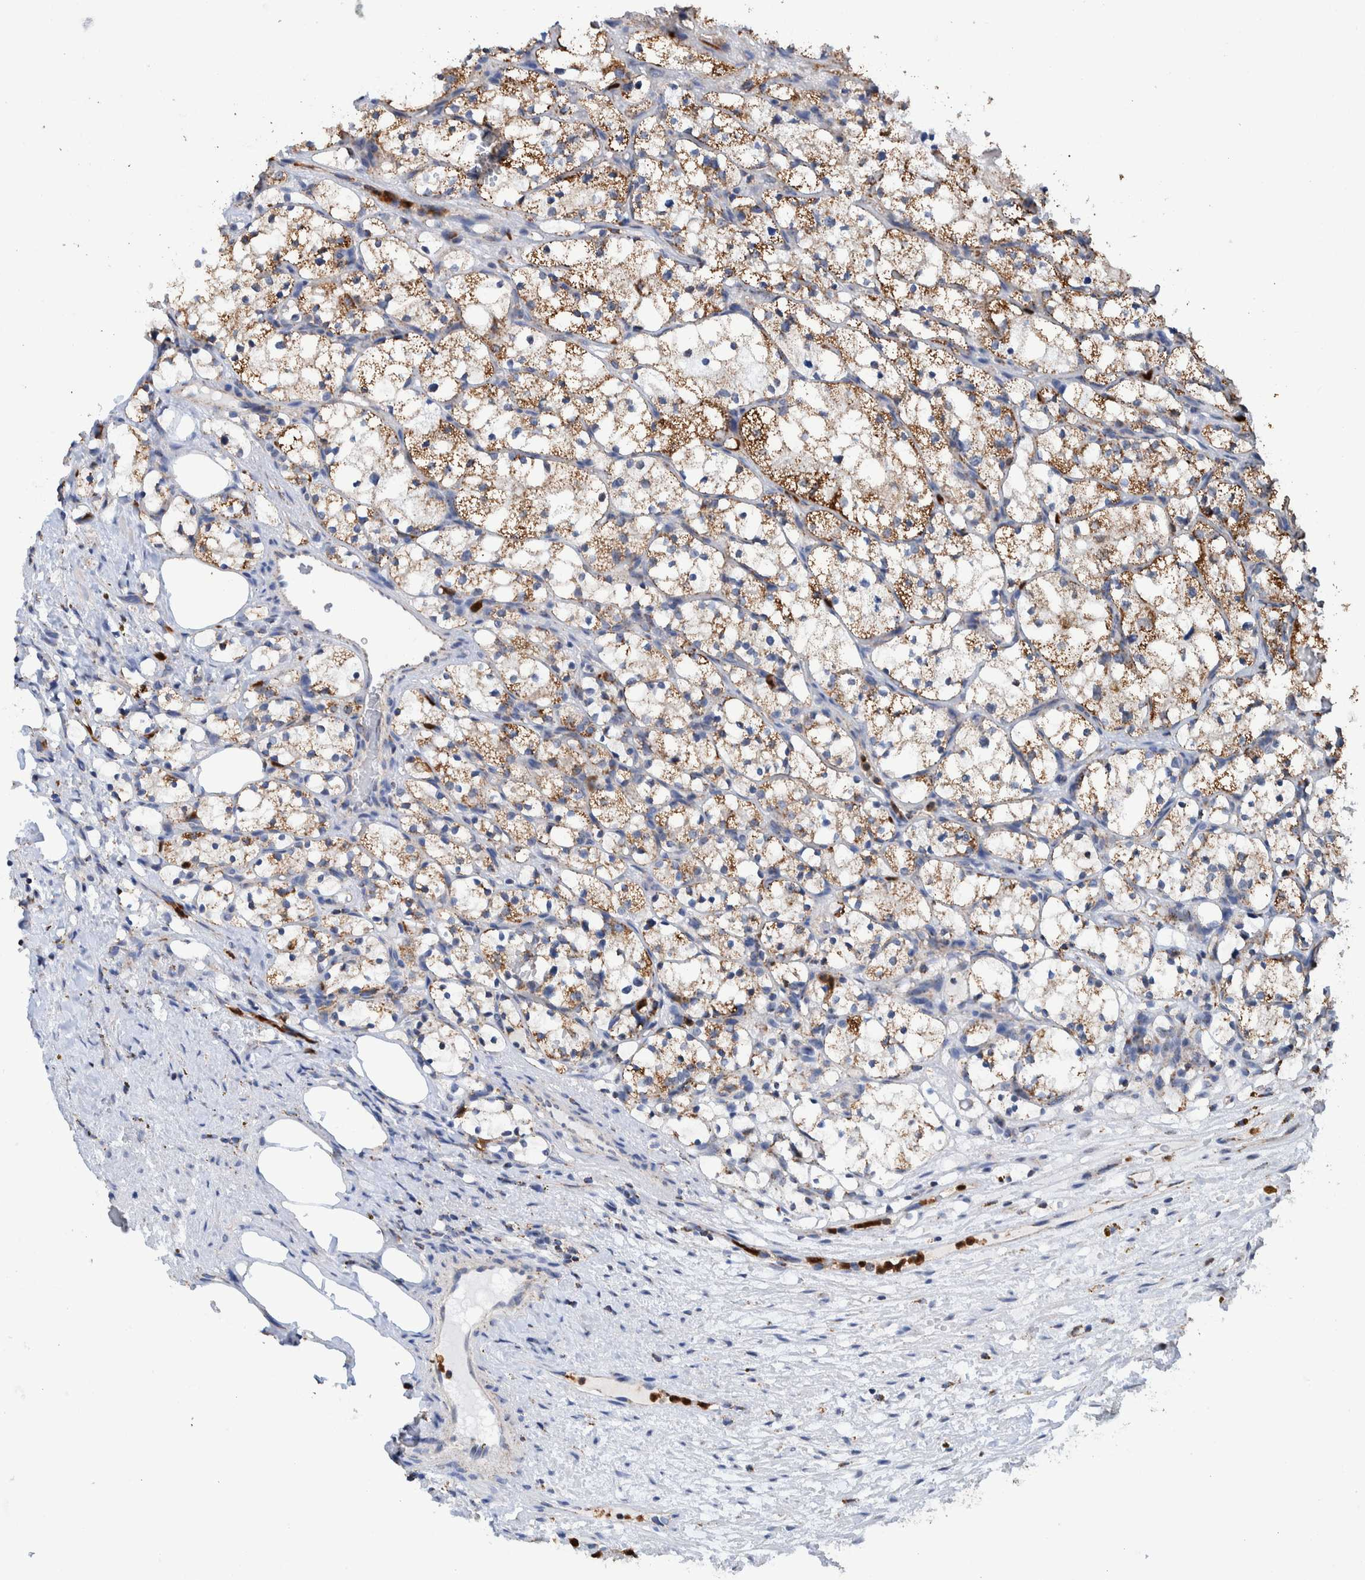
{"staining": {"intensity": "moderate", "quantity": "<25%", "location": "cytoplasmic/membranous"}, "tissue": "renal cancer", "cell_type": "Tumor cells", "image_type": "cancer", "snomed": [{"axis": "morphology", "description": "Adenocarcinoma, NOS"}, {"axis": "topography", "description": "Kidney"}], "caption": "Renal cancer stained with DAB (3,3'-diaminobenzidine) IHC exhibits low levels of moderate cytoplasmic/membranous positivity in approximately <25% of tumor cells.", "gene": "DECR1", "patient": {"sex": "female", "age": 69}}